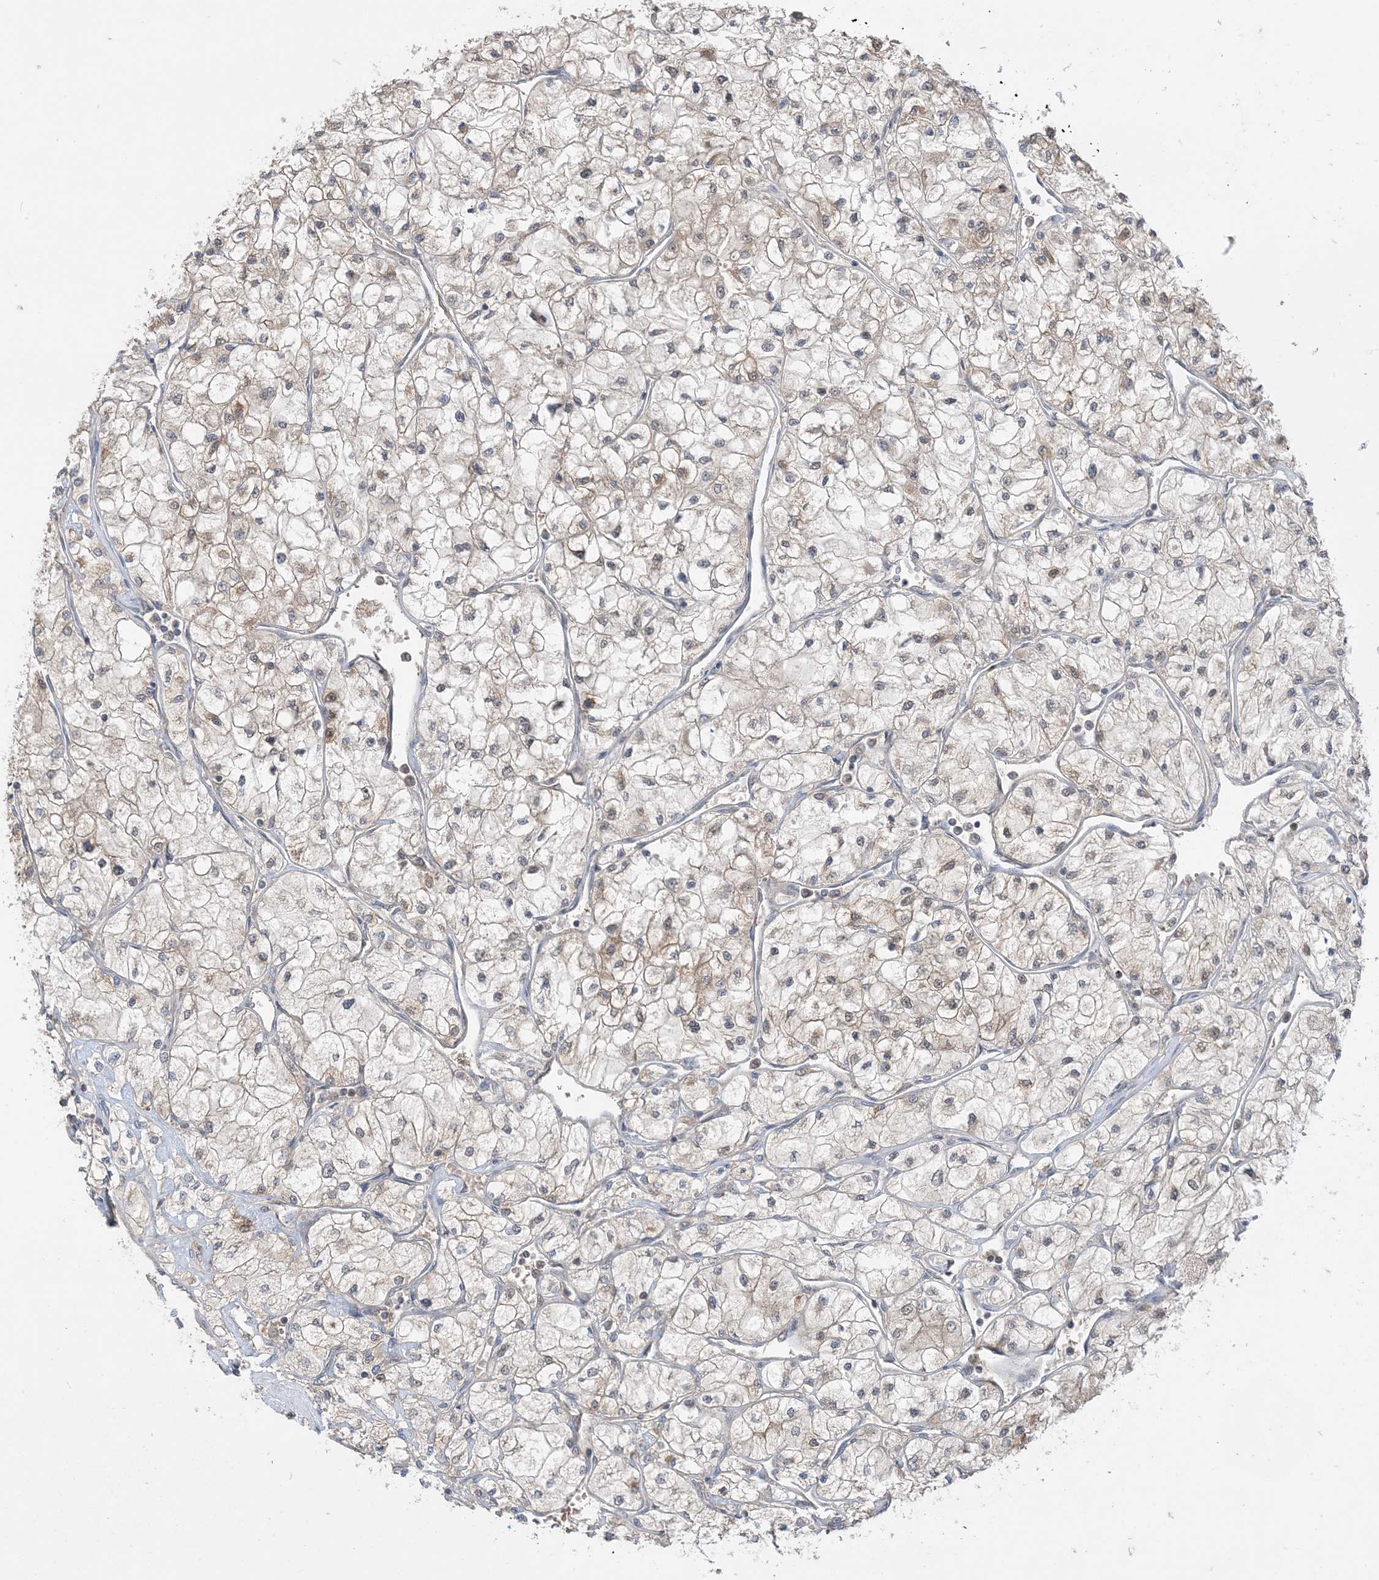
{"staining": {"intensity": "weak", "quantity": "25%-75%", "location": "cytoplasmic/membranous"}, "tissue": "renal cancer", "cell_type": "Tumor cells", "image_type": "cancer", "snomed": [{"axis": "morphology", "description": "Adenocarcinoma, NOS"}, {"axis": "topography", "description": "Kidney"}], "caption": "This is an image of immunohistochemistry staining of renal adenocarcinoma, which shows weak expression in the cytoplasmic/membranous of tumor cells.", "gene": "PRRT3", "patient": {"sex": "male", "age": 80}}